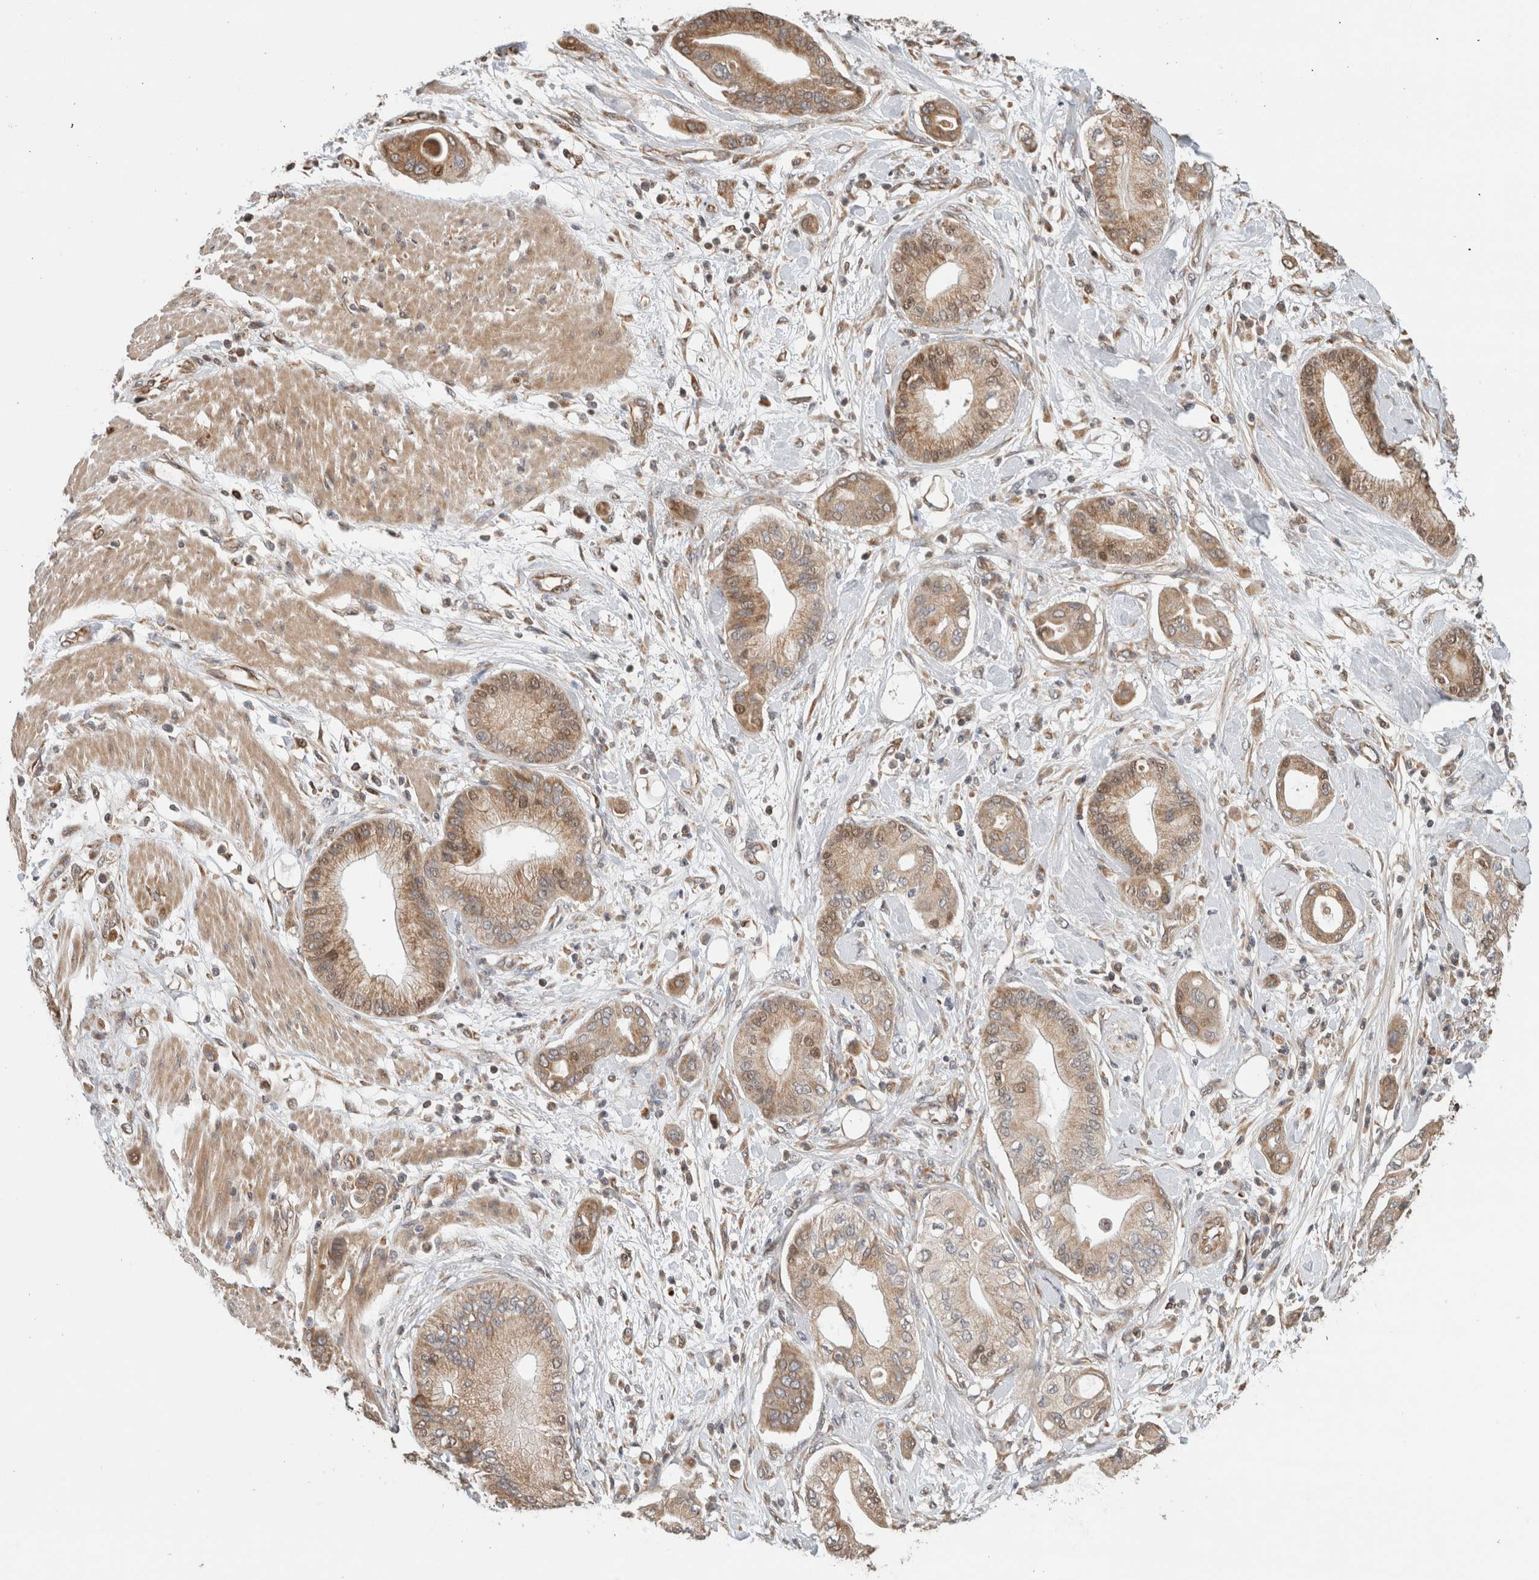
{"staining": {"intensity": "moderate", "quantity": ">75%", "location": "cytoplasmic/membranous,nuclear"}, "tissue": "pancreatic cancer", "cell_type": "Tumor cells", "image_type": "cancer", "snomed": [{"axis": "morphology", "description": "Adenocarcinoma, NOS"}, {"axis": "morphology", "description": "Adenocarcinoma, metastatic, NOS"}, {"axis": "topography", "description": "Lymph node"}, {"axis": "topography", "description": "Pancreas"}, {"axis": "topography", "description": "Duodenum"}], "caption": "A brown stain labels moderate cytoplasmic/membranous and nuclear staining of a protein in human pancreatic cancer tumor cells. The staining was performed using DAB (3,3'-diaminobenzidine) to visualize the protein expression in brown, while the nuclei were stained in blue with hematoxylin (Magnification: 20x).", "gene": "GINS4", "patient": {"sex": "female", "age": 64}}